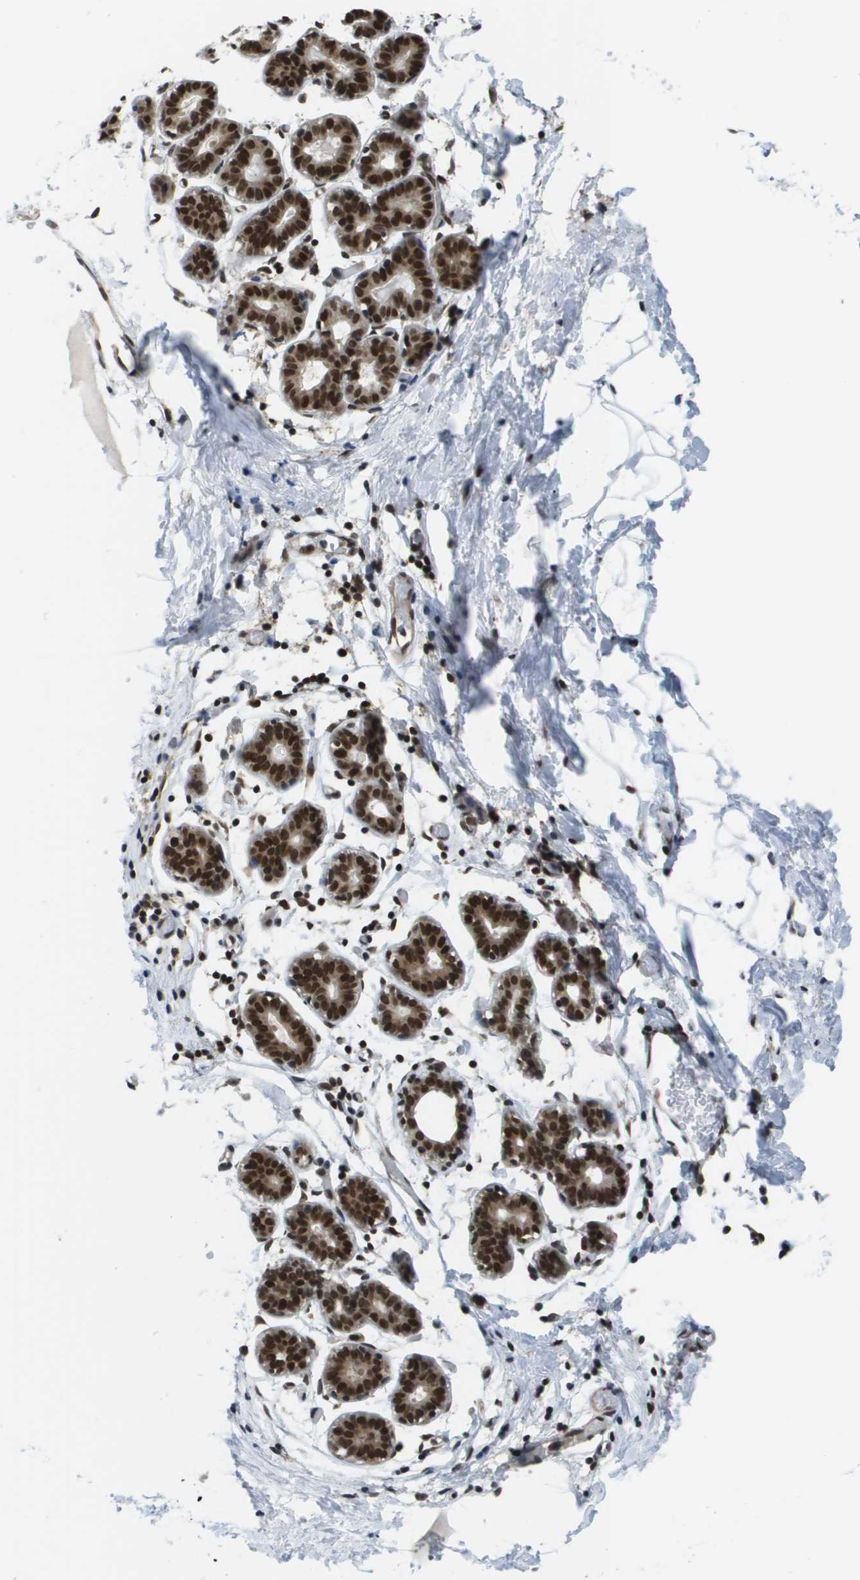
{"staining": {"intensity": "moderate", "quantity": ">75%", "location": "nuclear"}, "tissue": "breast", "cell_type": "Adipocytes", "image_type": "normal", "snomed": [{"axis": "morphology", "description": "Normal tissue, NOS"}, {"axis": "topography", "description": "Breast"}], "caption": "Adipocytes exhibit medium levels of moderate nuclear staining in about >75% of cells in benign human breast.", "gene": "RECQL4", "patient": {"sex": "female", "age": 27}}